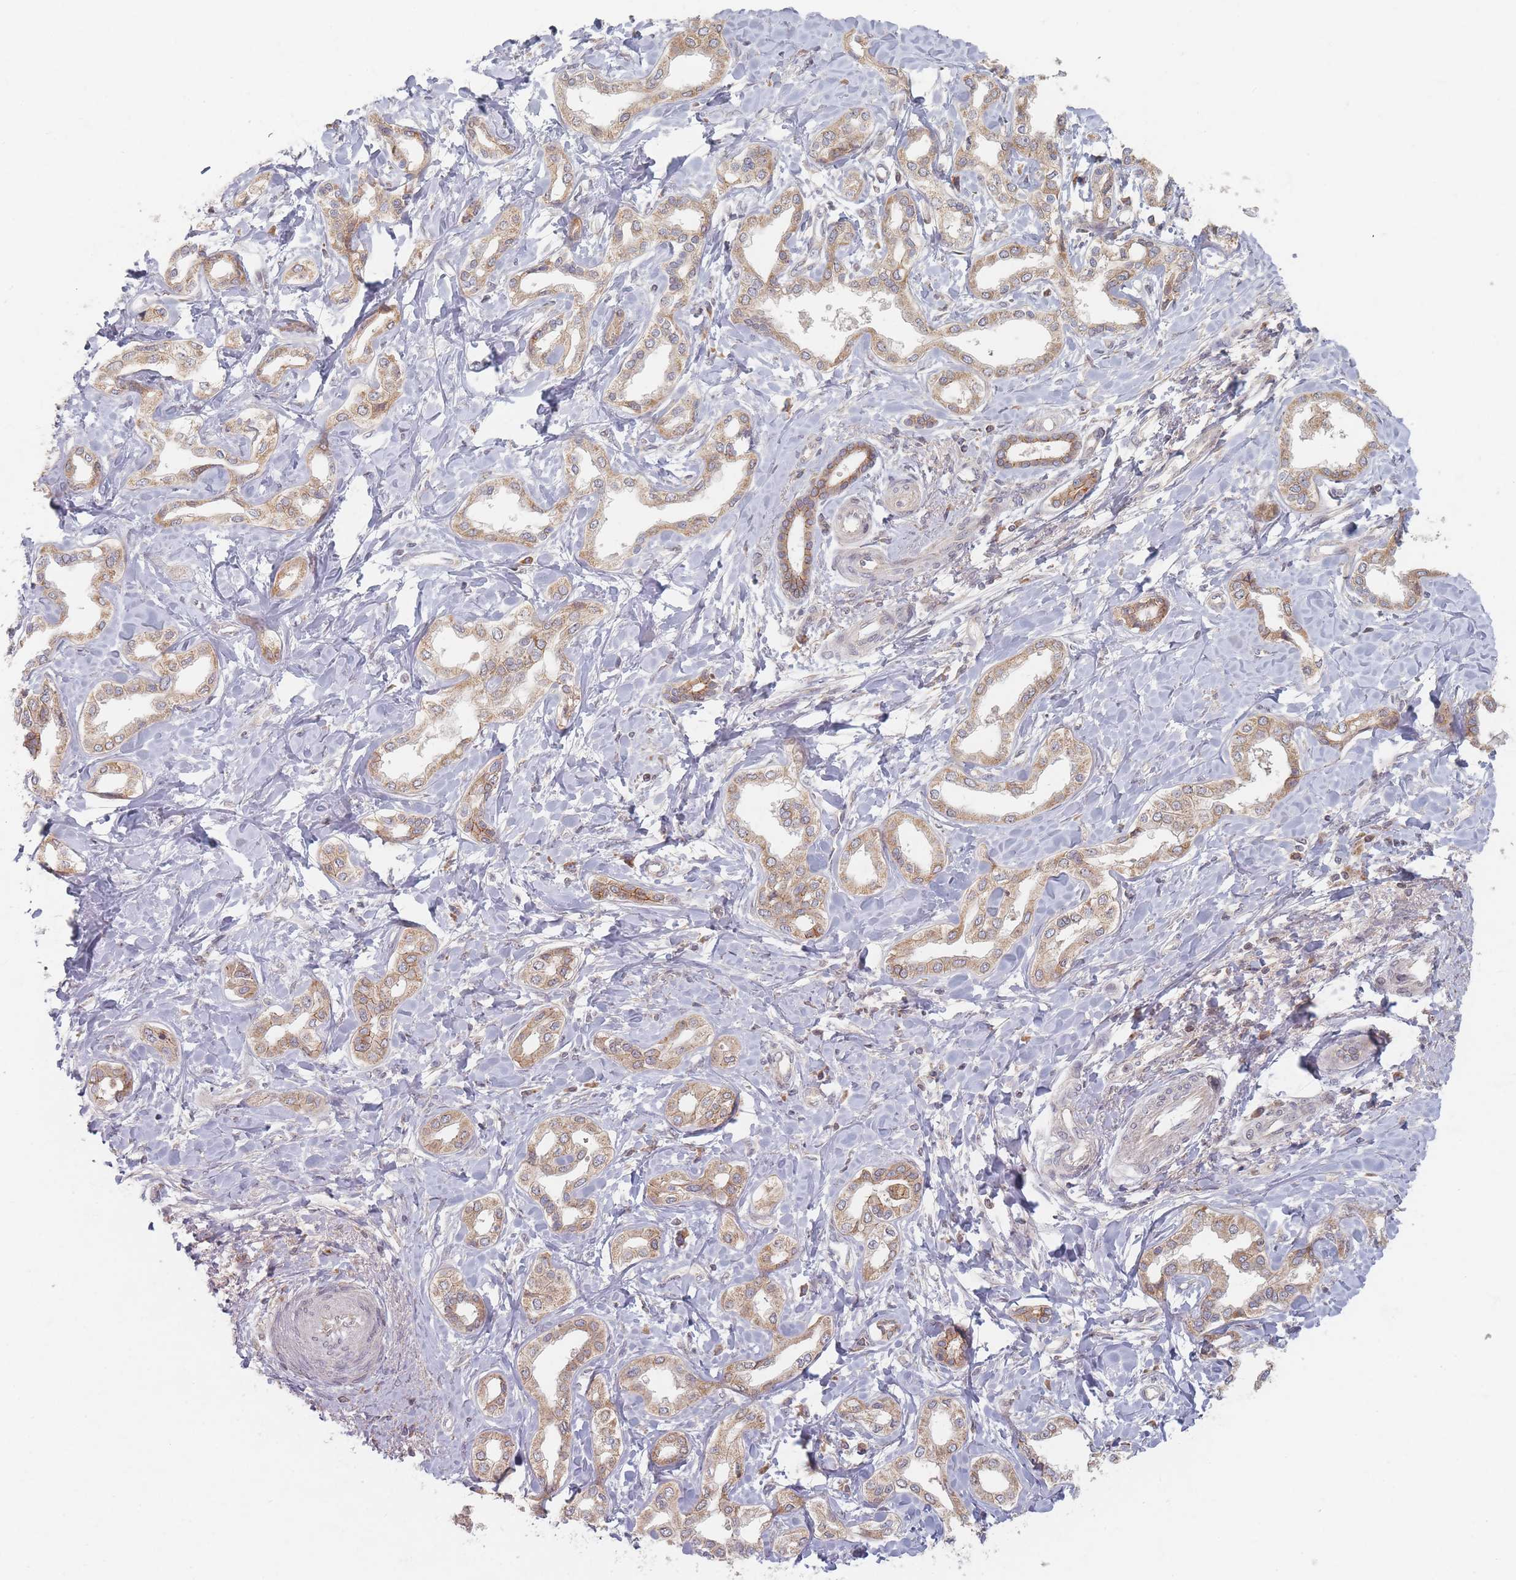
{"staining": {"intensity": "weak", "quantity": ">75%", "location": "cytoplasmic/membranous"}, "tissue": "liver cancer", "cell_type": "Tumor cells", "image_type": "cancer", "snomed": [{"axis": "morphology", "description": "Cholangiocarcinoma"}, {"axis": "topography", "description": "Liver"}], "caption": "Immunohistochemistry image of liver cholangiocarcinoma stained for a protein (brown), which exhibits low levels of weak cytoplasmic/membranous positivity in about >75% of tumor cells.", "gene": "RADX", "patient": {"sex": "female", "age": 77}}